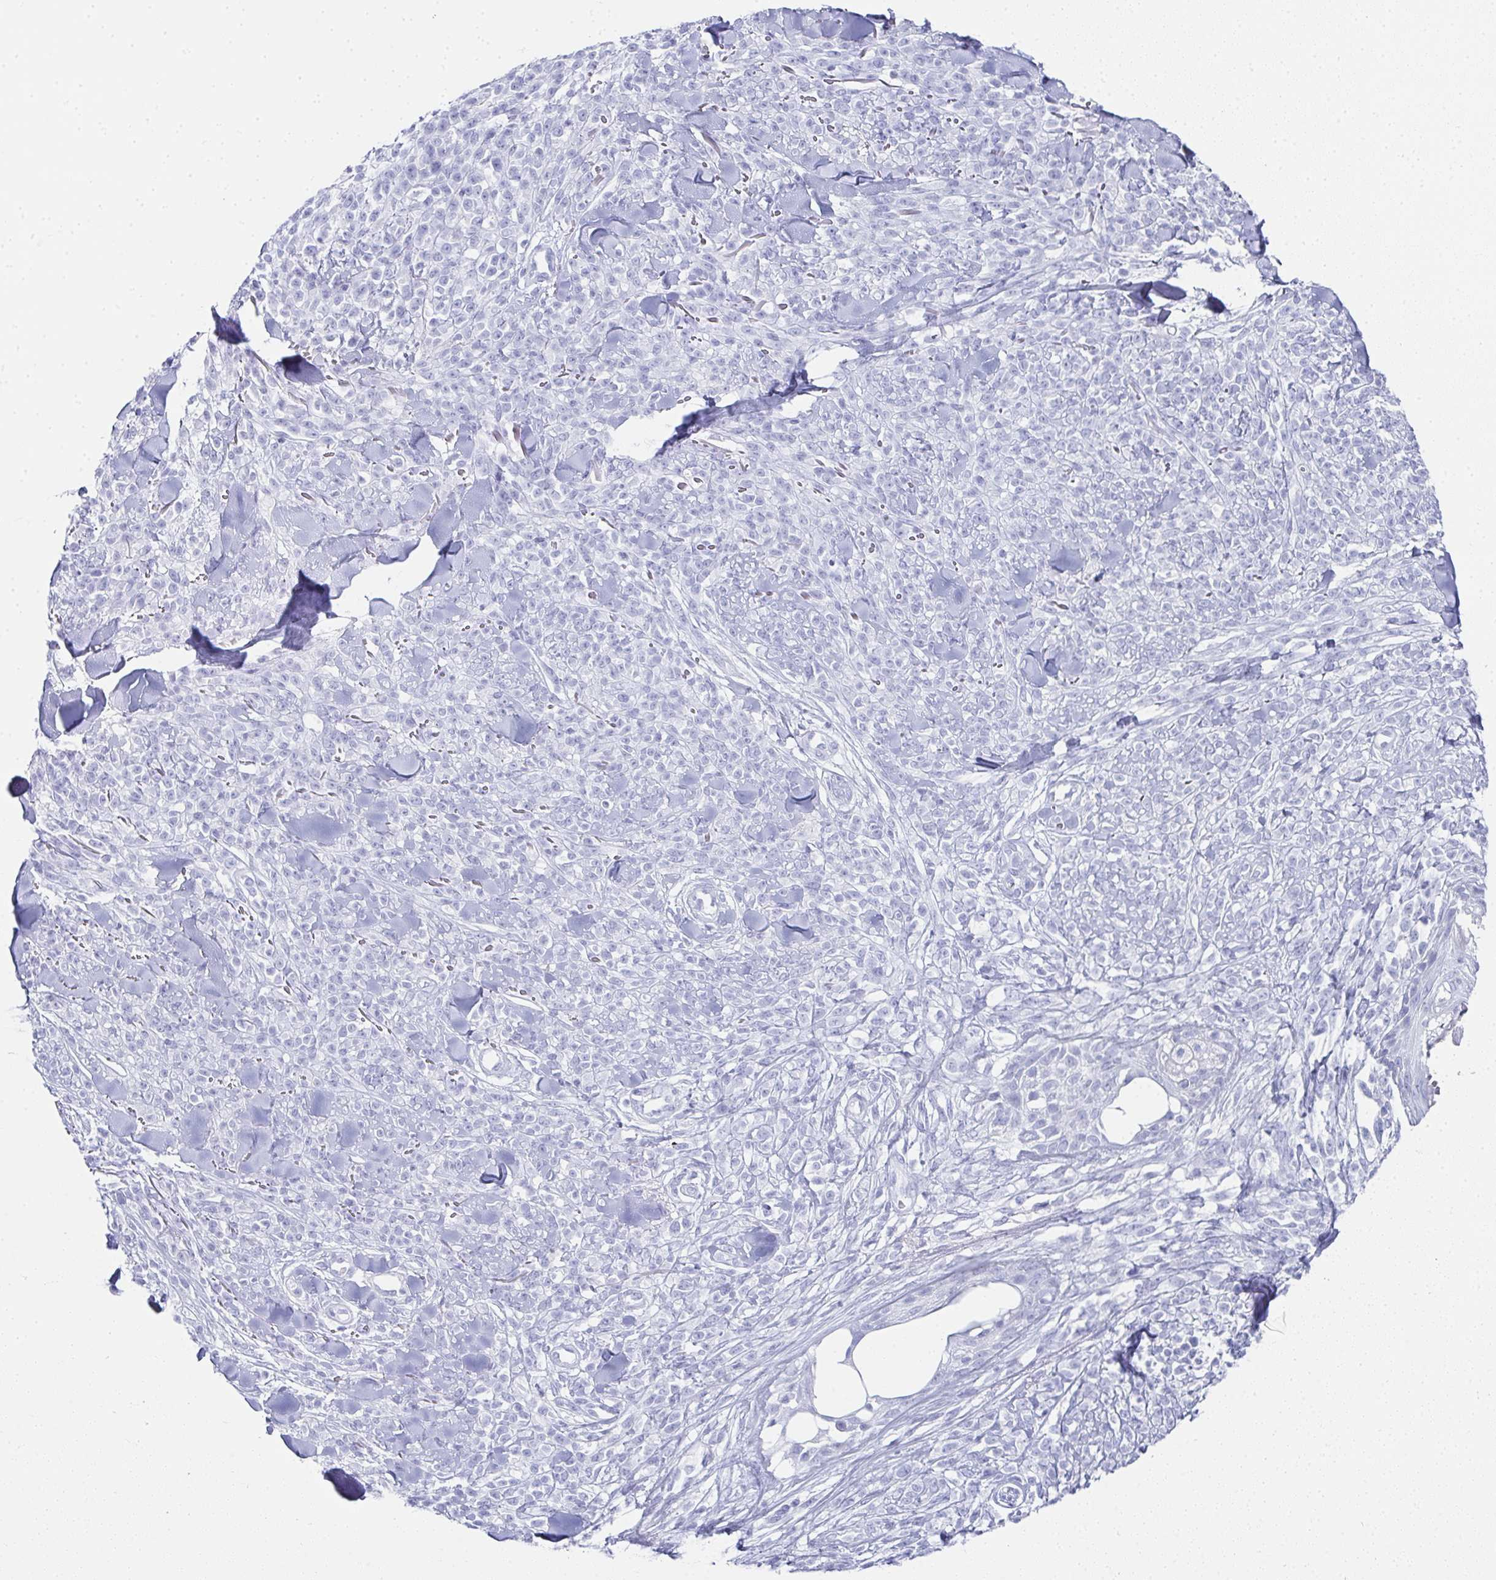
{"staining": {"intensity": "negative", "quantity": "none", "location": "none"}, "tissue": "melanoma", "cell_type": "Tumor cells", "image_type": "cancer", "snomed": [{"axis": "morphology", "description": "Malignant melanoma, NOS"}, {"axis": "topography", "description": "Skin"}, {"axis": "topography", "description": "Skin of trunk"}], "caption": "Immunohistochemistry (IHC) image of malignant melanoma stained for a protein (brown), which shows no expression in tumor cells.", "gene": "SYCP1", "patient": {"sex": "male", "age": 74}}